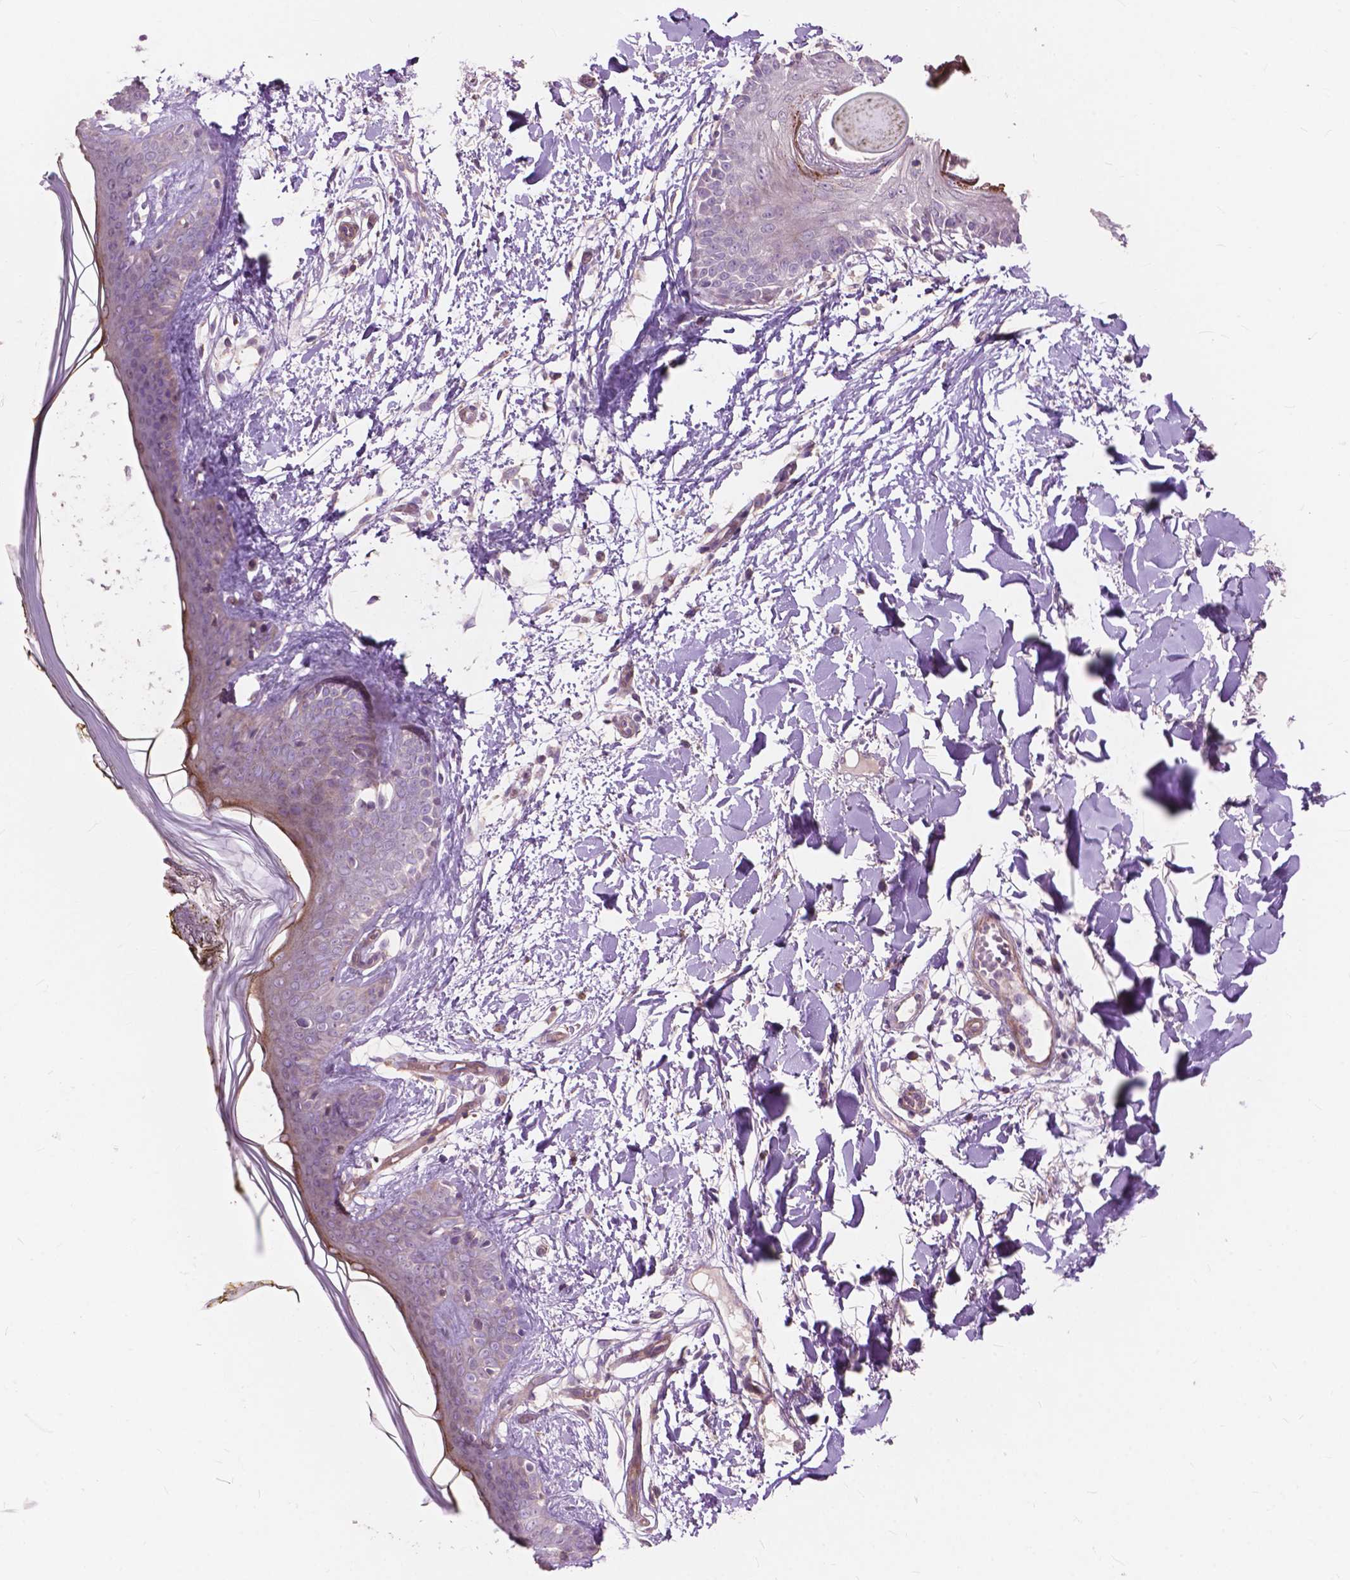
{"staining": {"intensity": "moderate", "quantity": "<25%", "location": "cytoplasmic/membranous"}, "tissue": "skin", "cell_type": "Fibroblasts", "image_type": "normal", "snomed": [{"axis": "morphology", "description": "Normal tissue, NOS"}, {"axis": "topography", "description": "Skin"}], "caption": "The image reveals immunohistochemical staining of benign skin. There is moderate cytoplasmic/membranous staining is appreciated in about <25% of fibroblasts.", "gene": "FNIP1", "patient": {"sex": "female", "age": 34}}